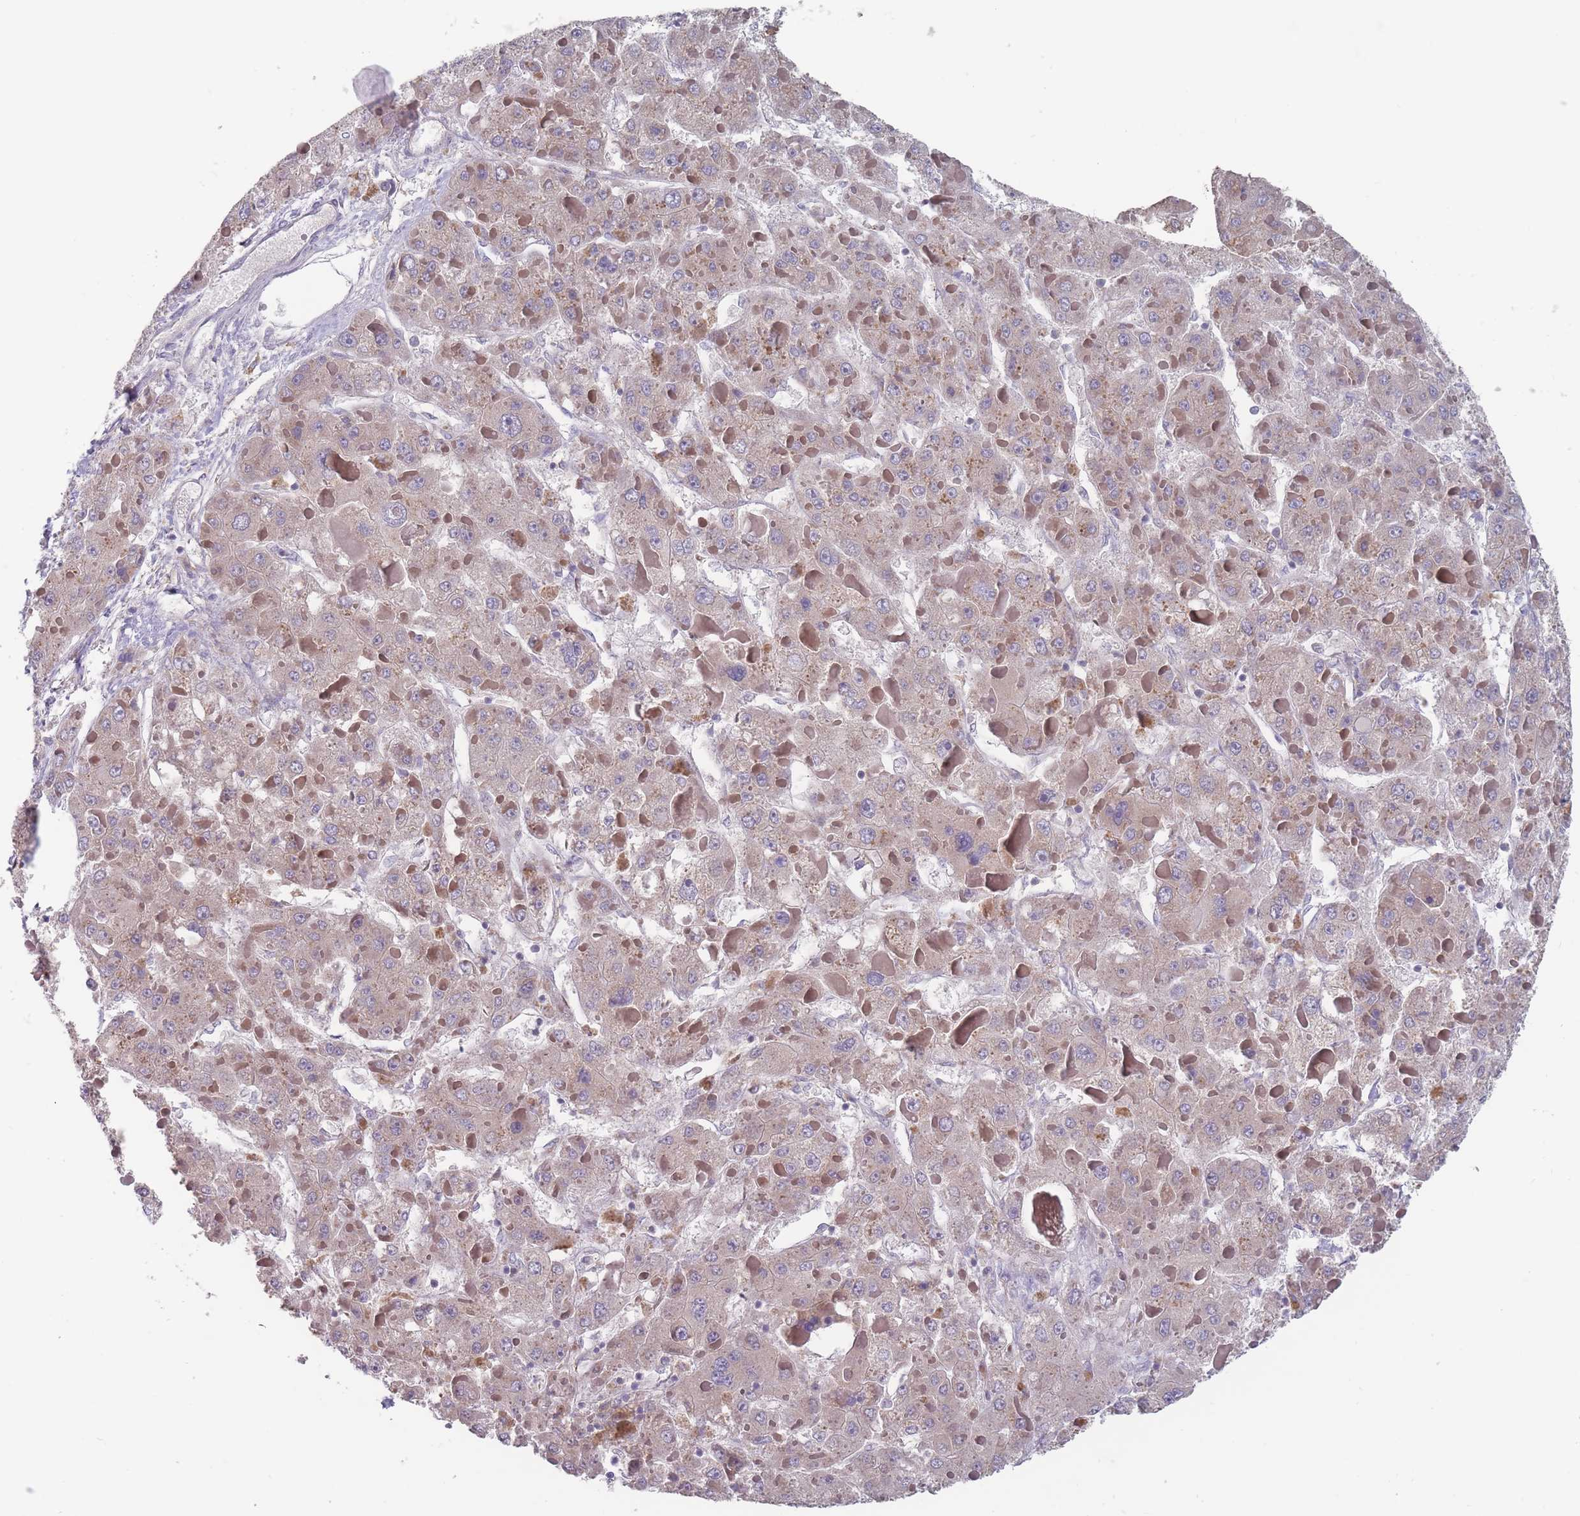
{"staining": {"intensity": "weak", "quantity": "25%-75%", "location": "cytoplasmic/membranous"}, "tissue": "liver cancer", "cell_type": "Tumor cells", "image_type": "cancer", "snomed": [{"axis": "morphology", "description": "Carcinoma, Hepatocellular, NOS"}, {"axis": "topography", "description": "Liver"}], "caption": "The image shows immunohistochemical staining of liver cancer (hepatocellular carcinoma). There is weak cytoplasmic/membranous positivity is identified in approximately 25%-75% of tumor cells.", "gene": "PEX7", "patient": {"sex": "female", "age": 73}}